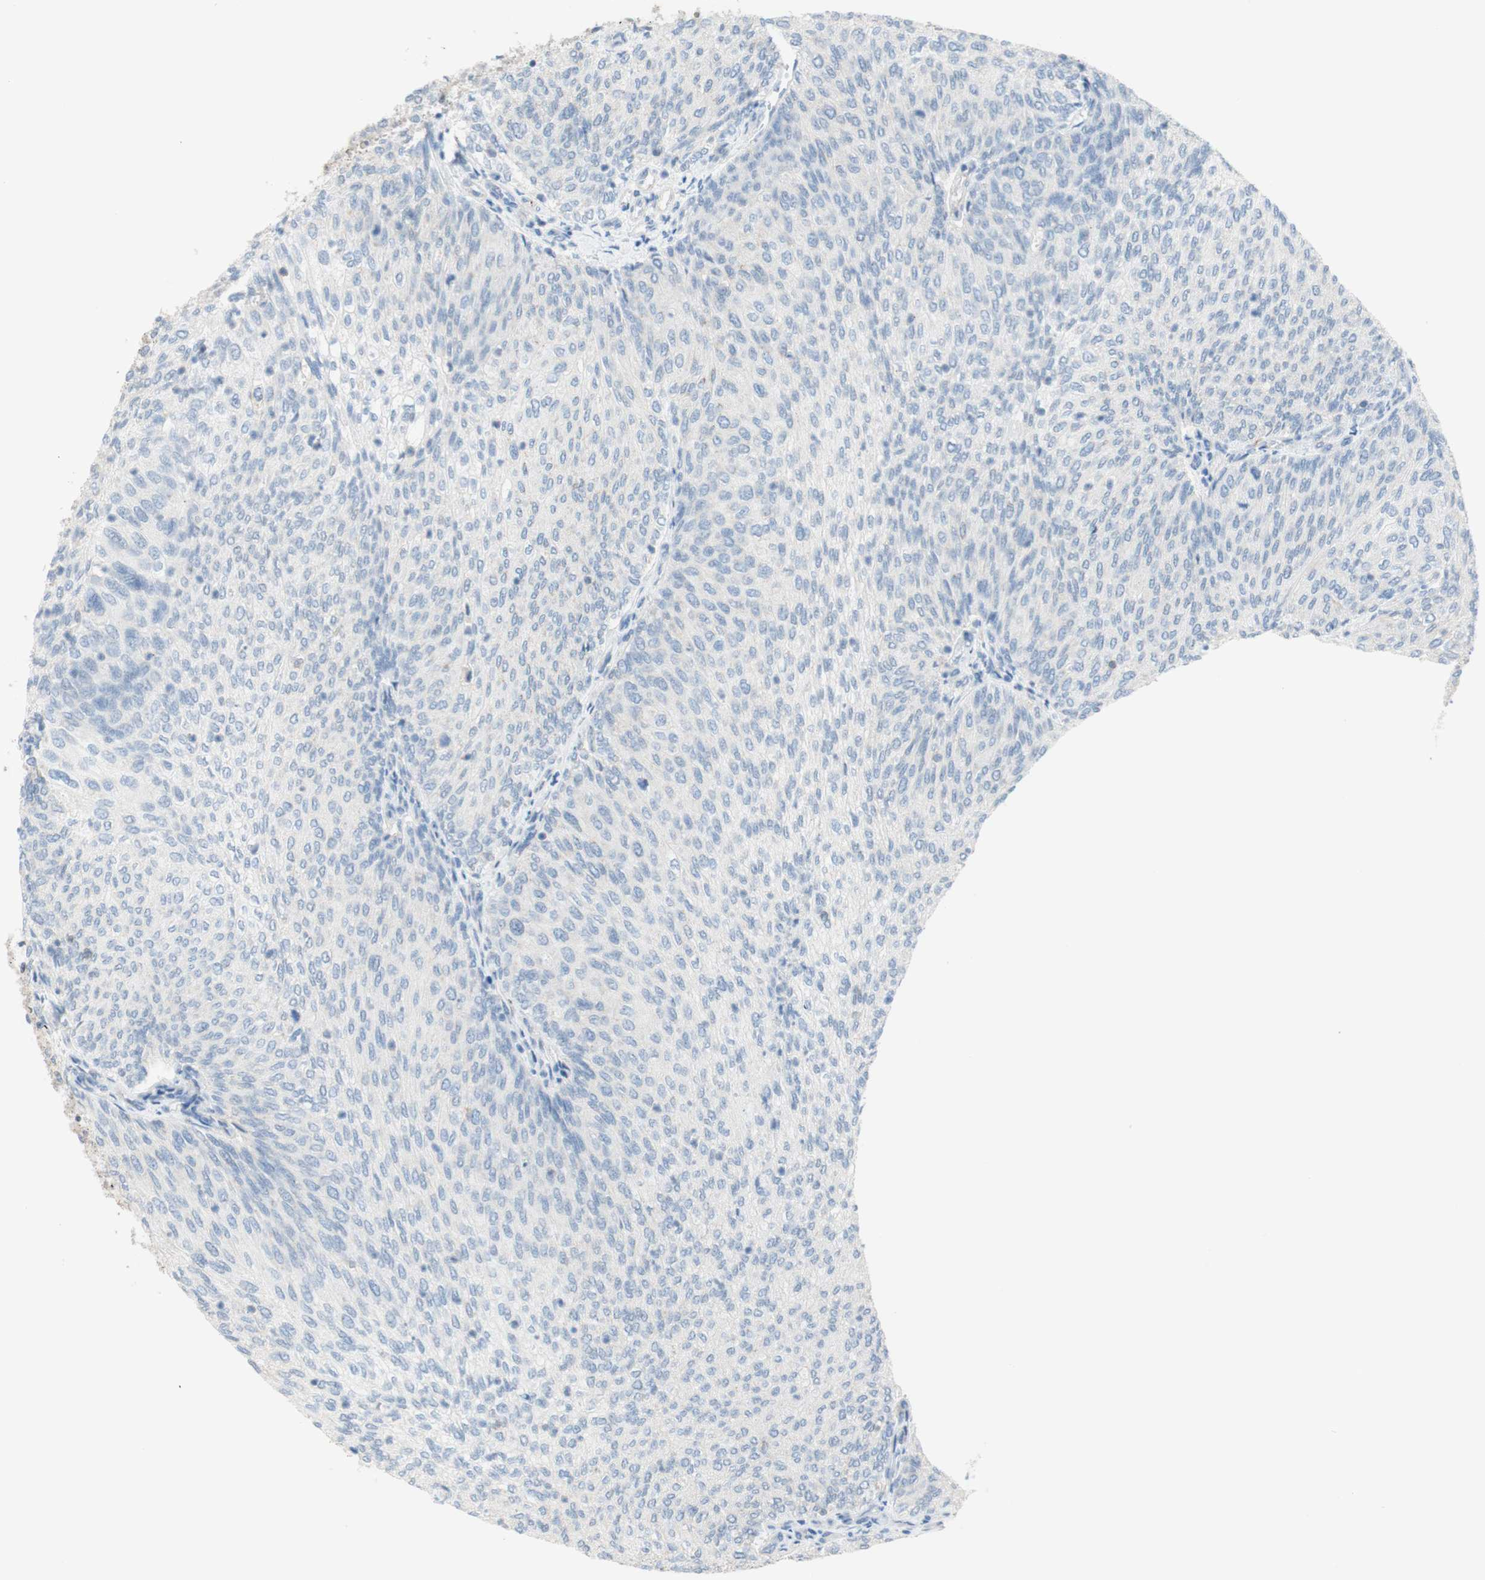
{"staining": {"intensity": "negative", "quantity": "none", "location": "none"}, "tissue": "urothelial cancer", "cell_type": "Tumor cells", "image_type": "cancer", "snomed": [{"axis": "morphology", "description": "Urothelial carcinoma, Low grade"}, {"axis": "topography", "description": "Urinary bladder"}], "caption": "Histopathology image shows no significant protein staining in tumor cells of urothelial cancer.", "gene": "POU2AF1", "patient": {"sex": "female", "age": 79}}